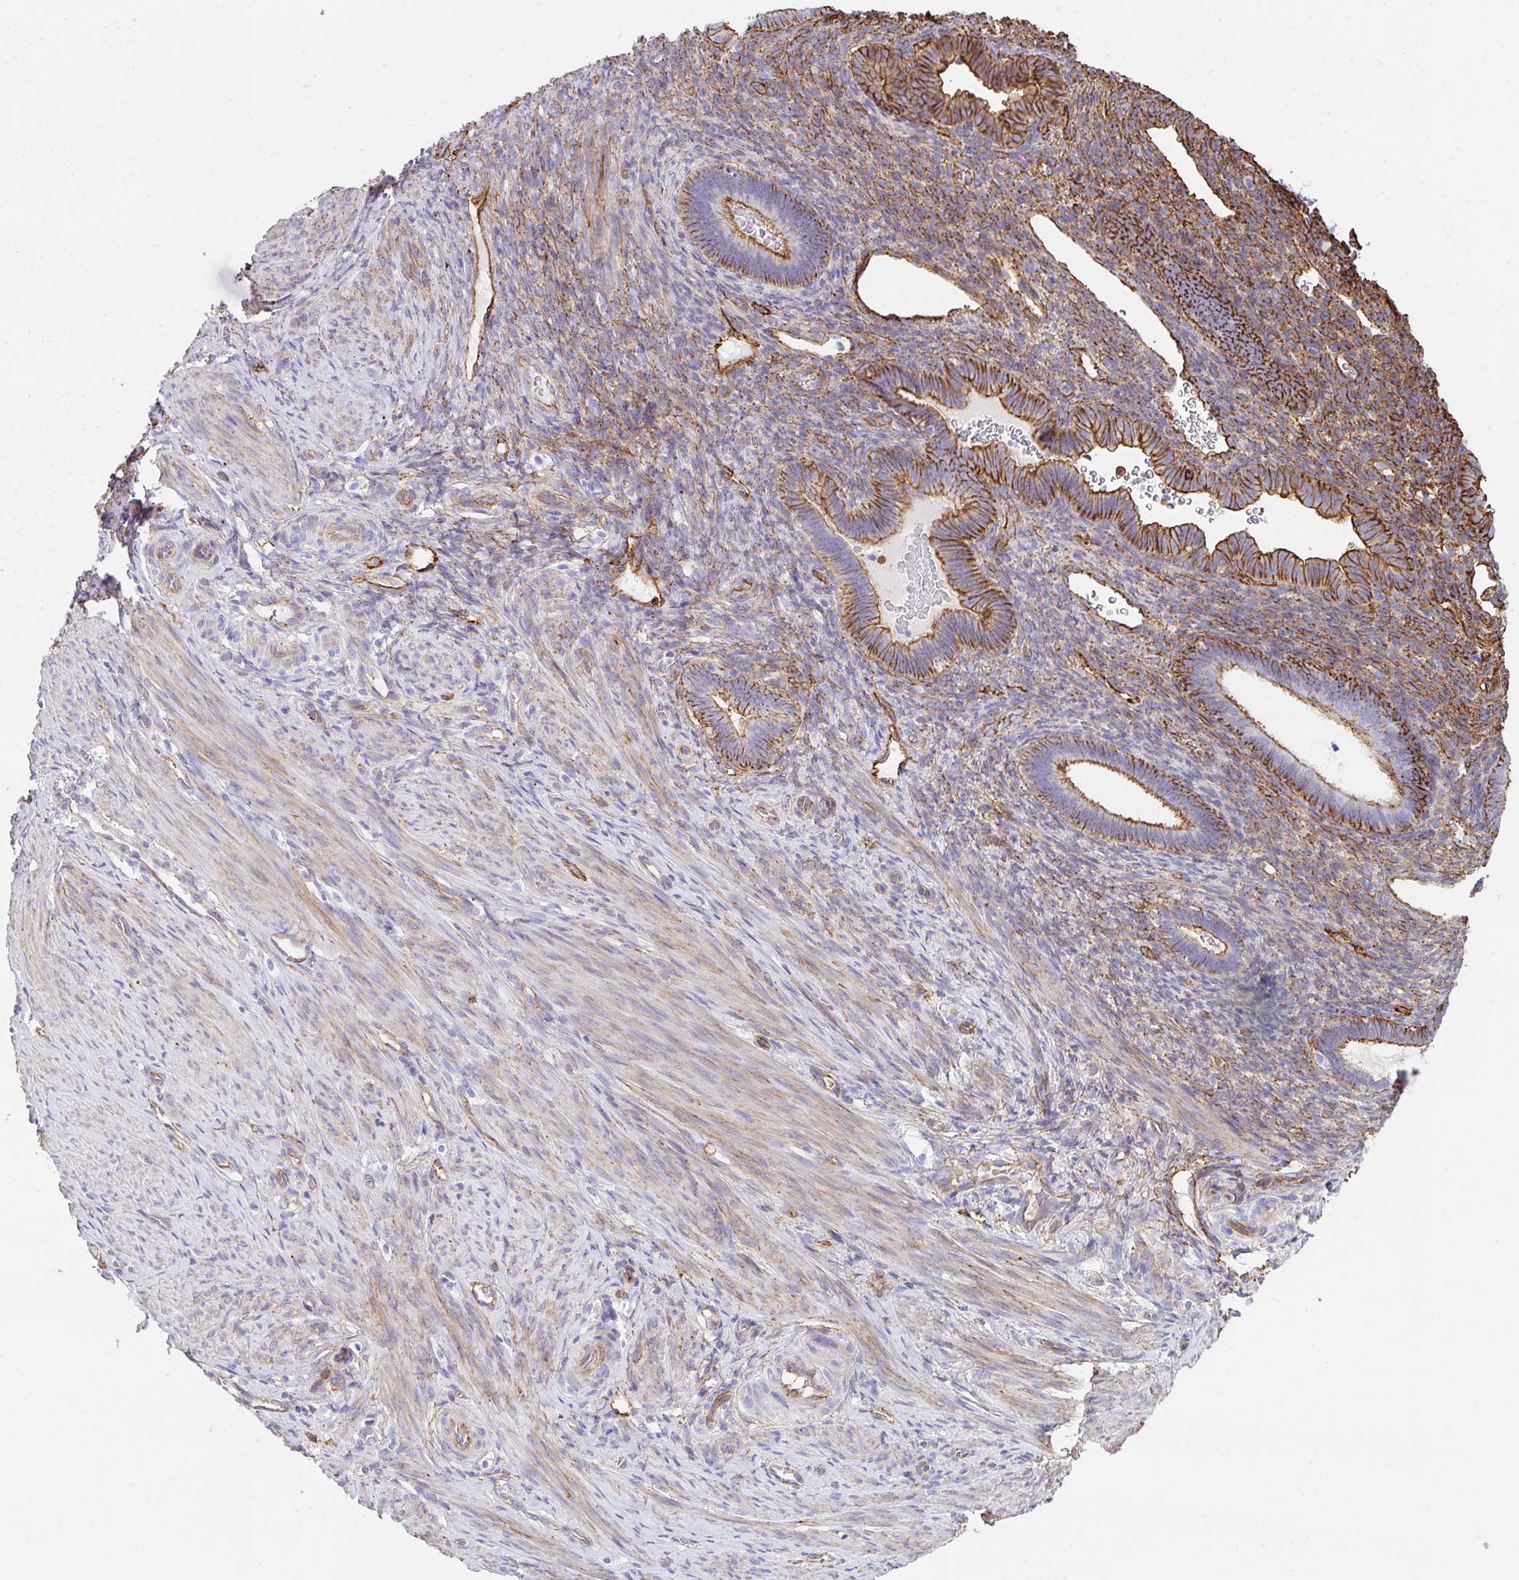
{"staining": {"intensity": "moderate", "quantity": "25%-75%", "location": "cytoplasmic/membranous"}, "tissue": "endometrium", "cell_type": "Cells in endometrial stroma", "image_type": "normal", "snomed": [{"axis": "morphology", "description": "Normal tissue, NOS"}, {"axis": "topography", "description": "Endometrium"}], "caption": "The image exhibits a brown stain indicating the presence of a protein in the cytoplasmic/membranous of cells in endometrial stroma in endometrium. (DAB (3,3'-diaminobenzidine) IHC, brown staining for protein, blue staining for nuclei).", "gene": "DBN1", "patient": {"sex": "female", "age": 34}}